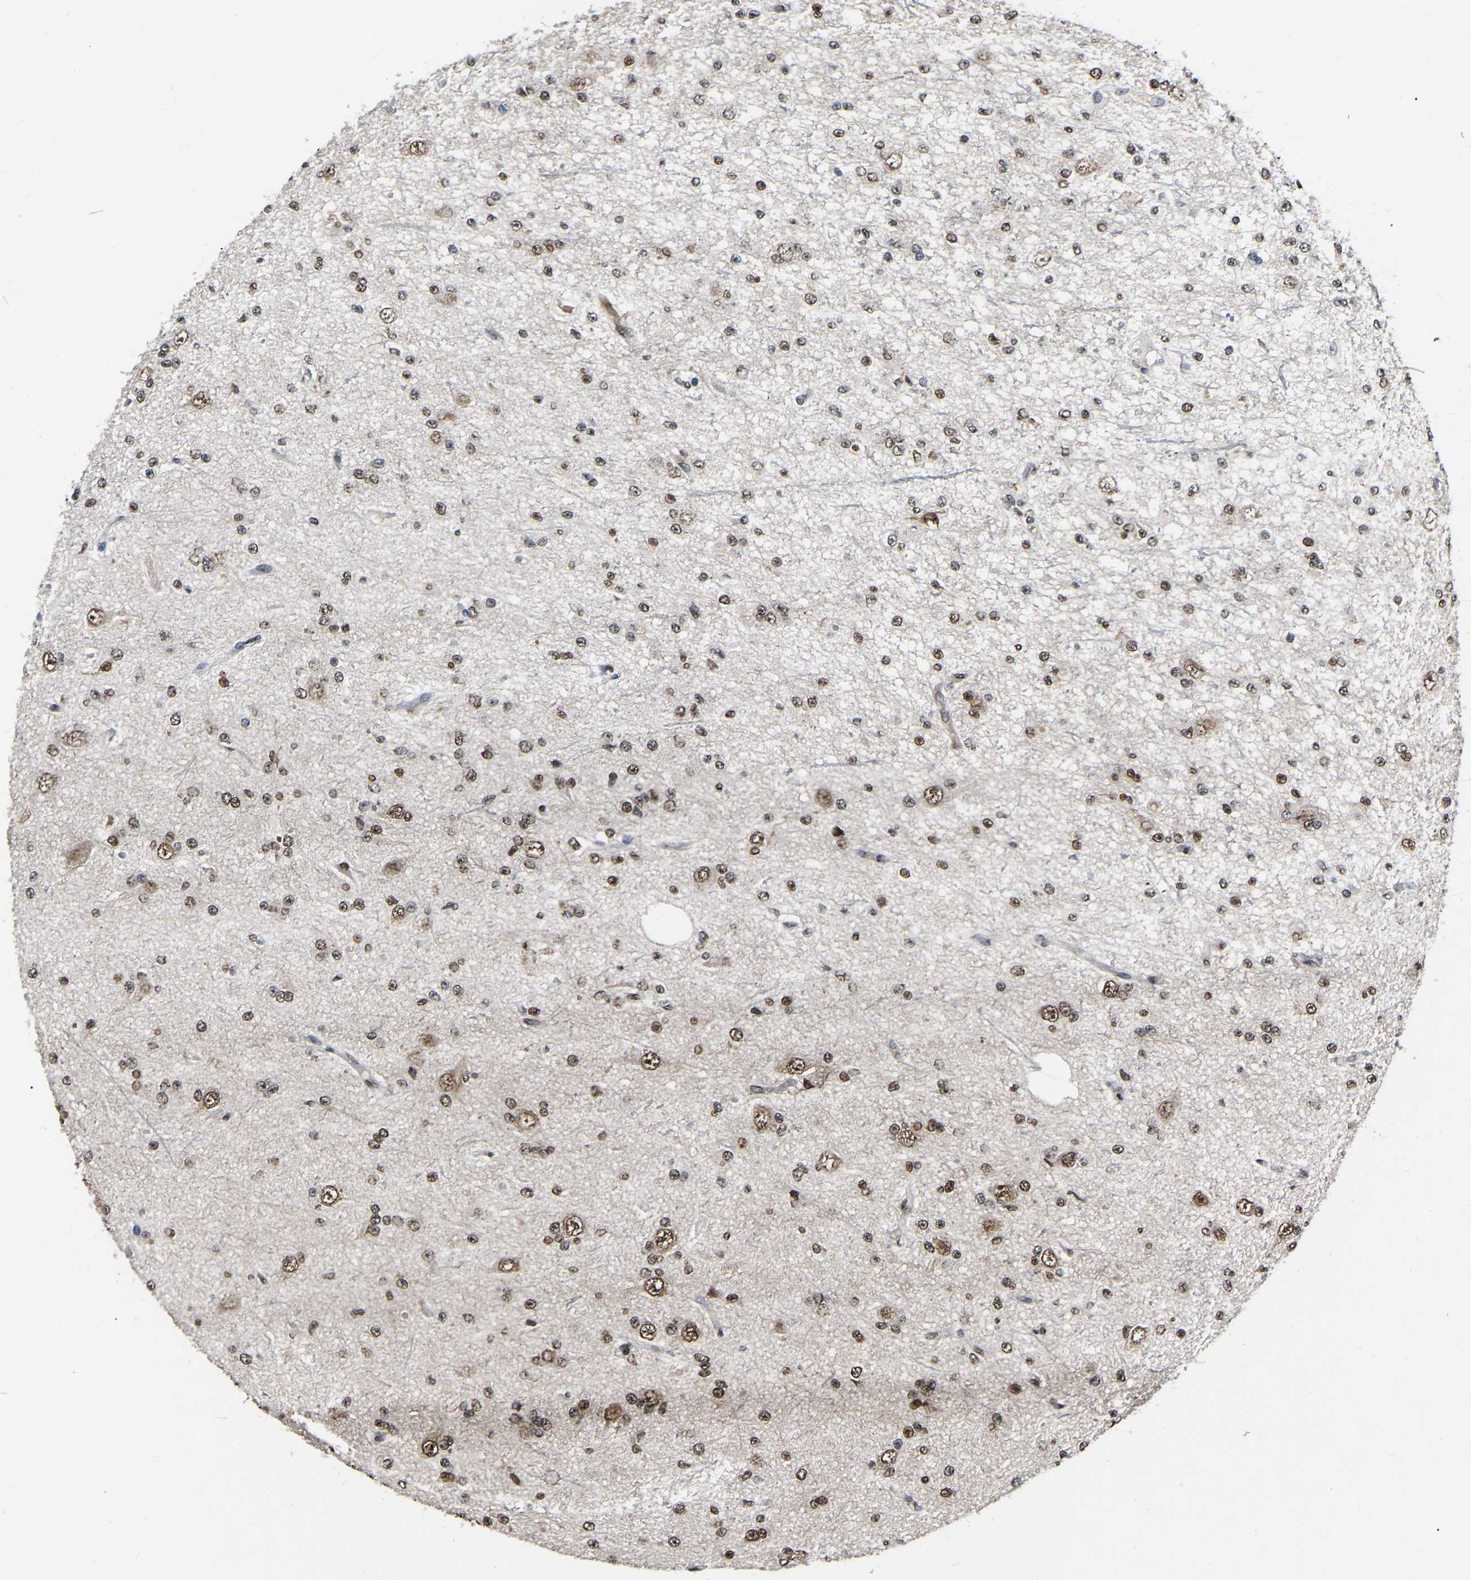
{"staining": {"intensity": "moderate", "quantity": ">75%", "location": "nuclear"}, "tissue": "glioma", "cell_type": "Tumor cells", "image_type": "cancer", "snomed": [{"axis": "morphology", "description": "Glioma, malignant, Low grade"}, {"axis": "topography", "description": "Brain"}], "caption": "An image of human glioma stained for a protein shows moderate nuclear brown staining in tumor cells.", "gene": "TRIM35", "patient": {"sex": "male", "age": 38}}